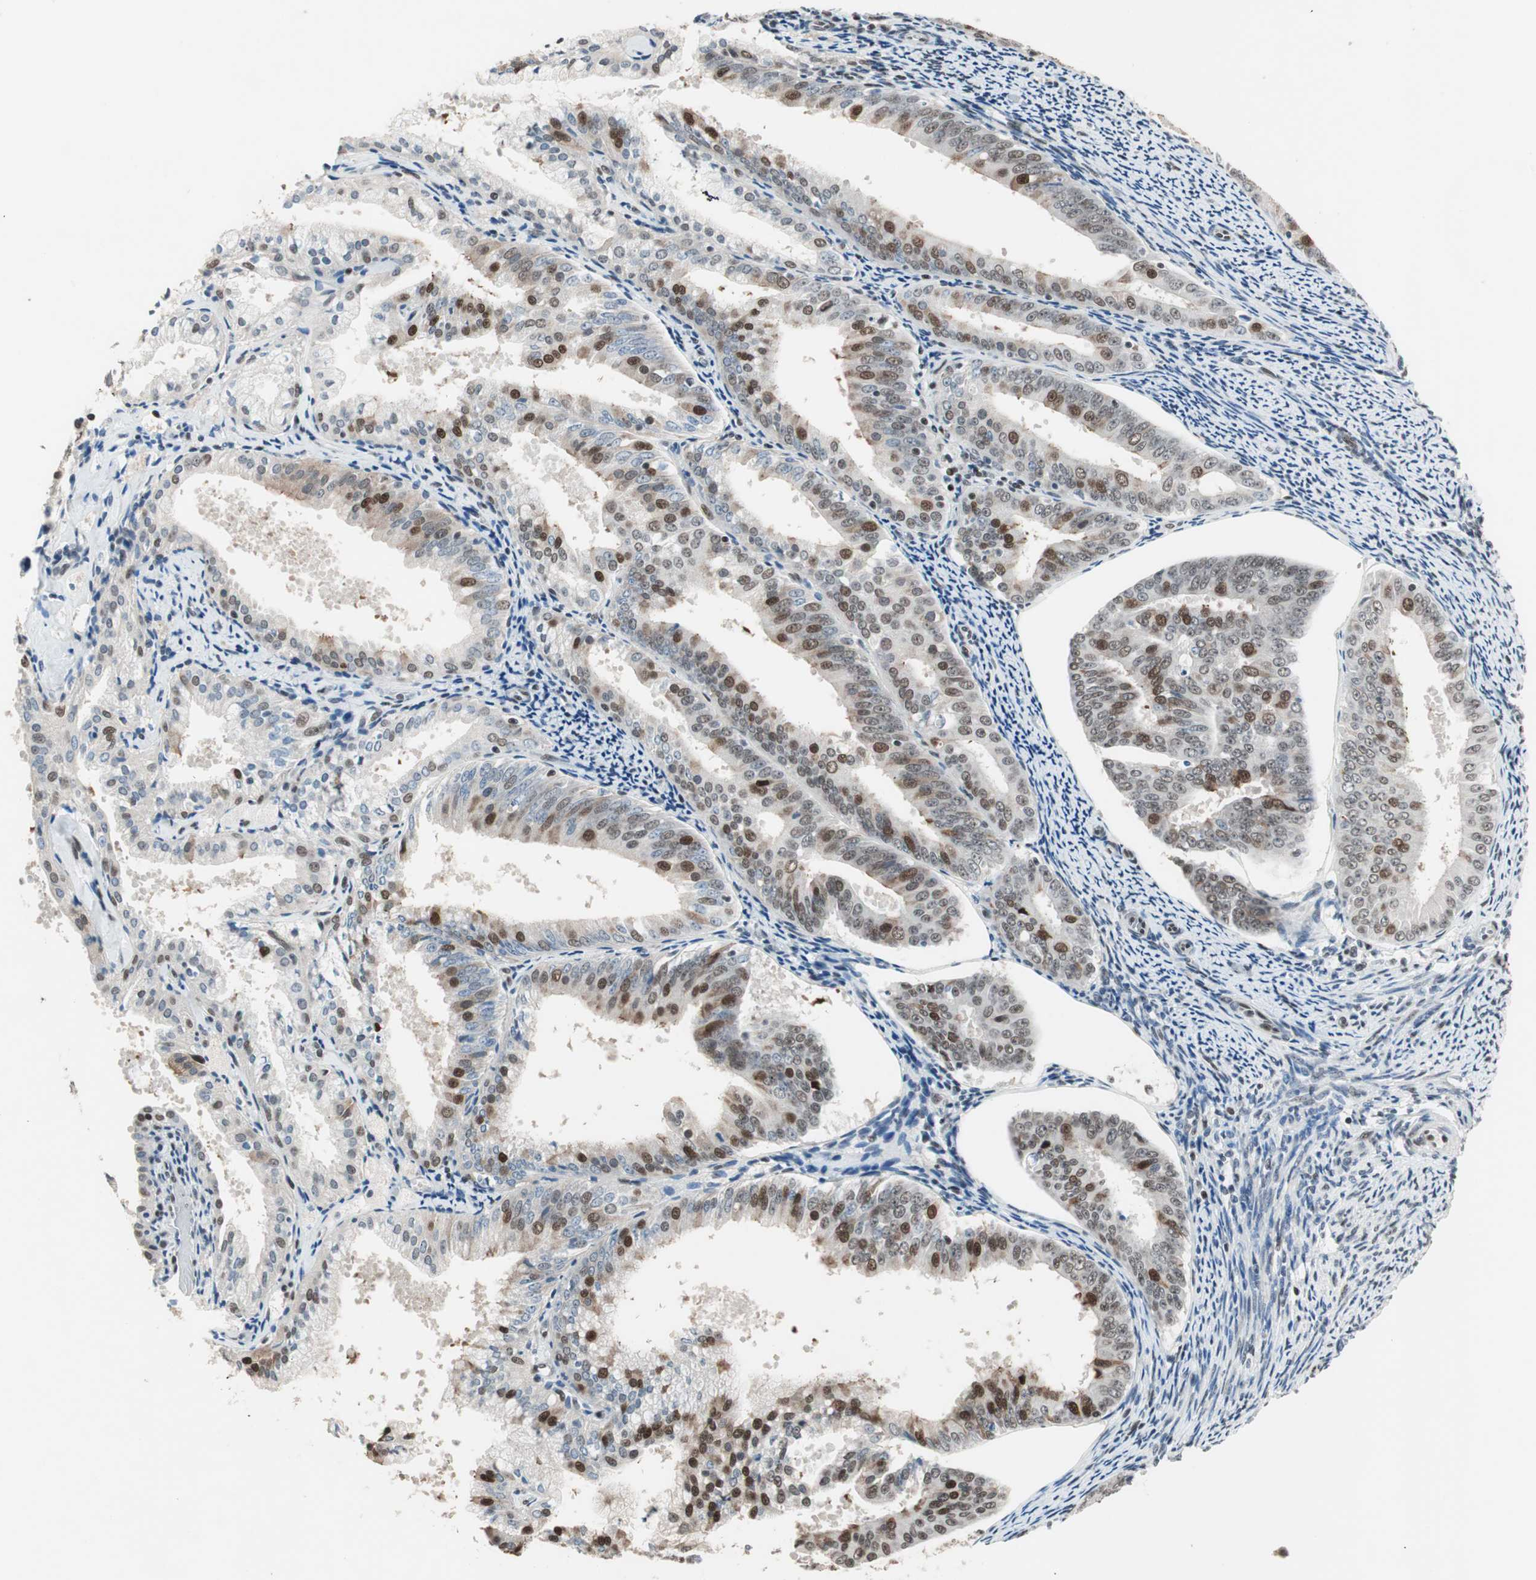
{"staining": {"intensity": "moderate", "quantity": "25%-75%", "location": "cytoplasmic/membranous,nuclear"}, "tissue": "endometrial cancer", "cell_type": "Tumor cells", "image_type": "cancer", "snomed": [{"axis": "morphology", "description": "Adenocarcinoma, NOS"}, {"axis": "topography", "description": "Endometrium"}], "caption": "Protein expression analysis of endometrial cancer (adenocarcinoma) displays moderate cytoplasmic/membranous and nuclear positivity in approximately 25%-75% of tumor cells.", "gene": "ZBTB17", "patient": {"sex": "female", "age": 63}}